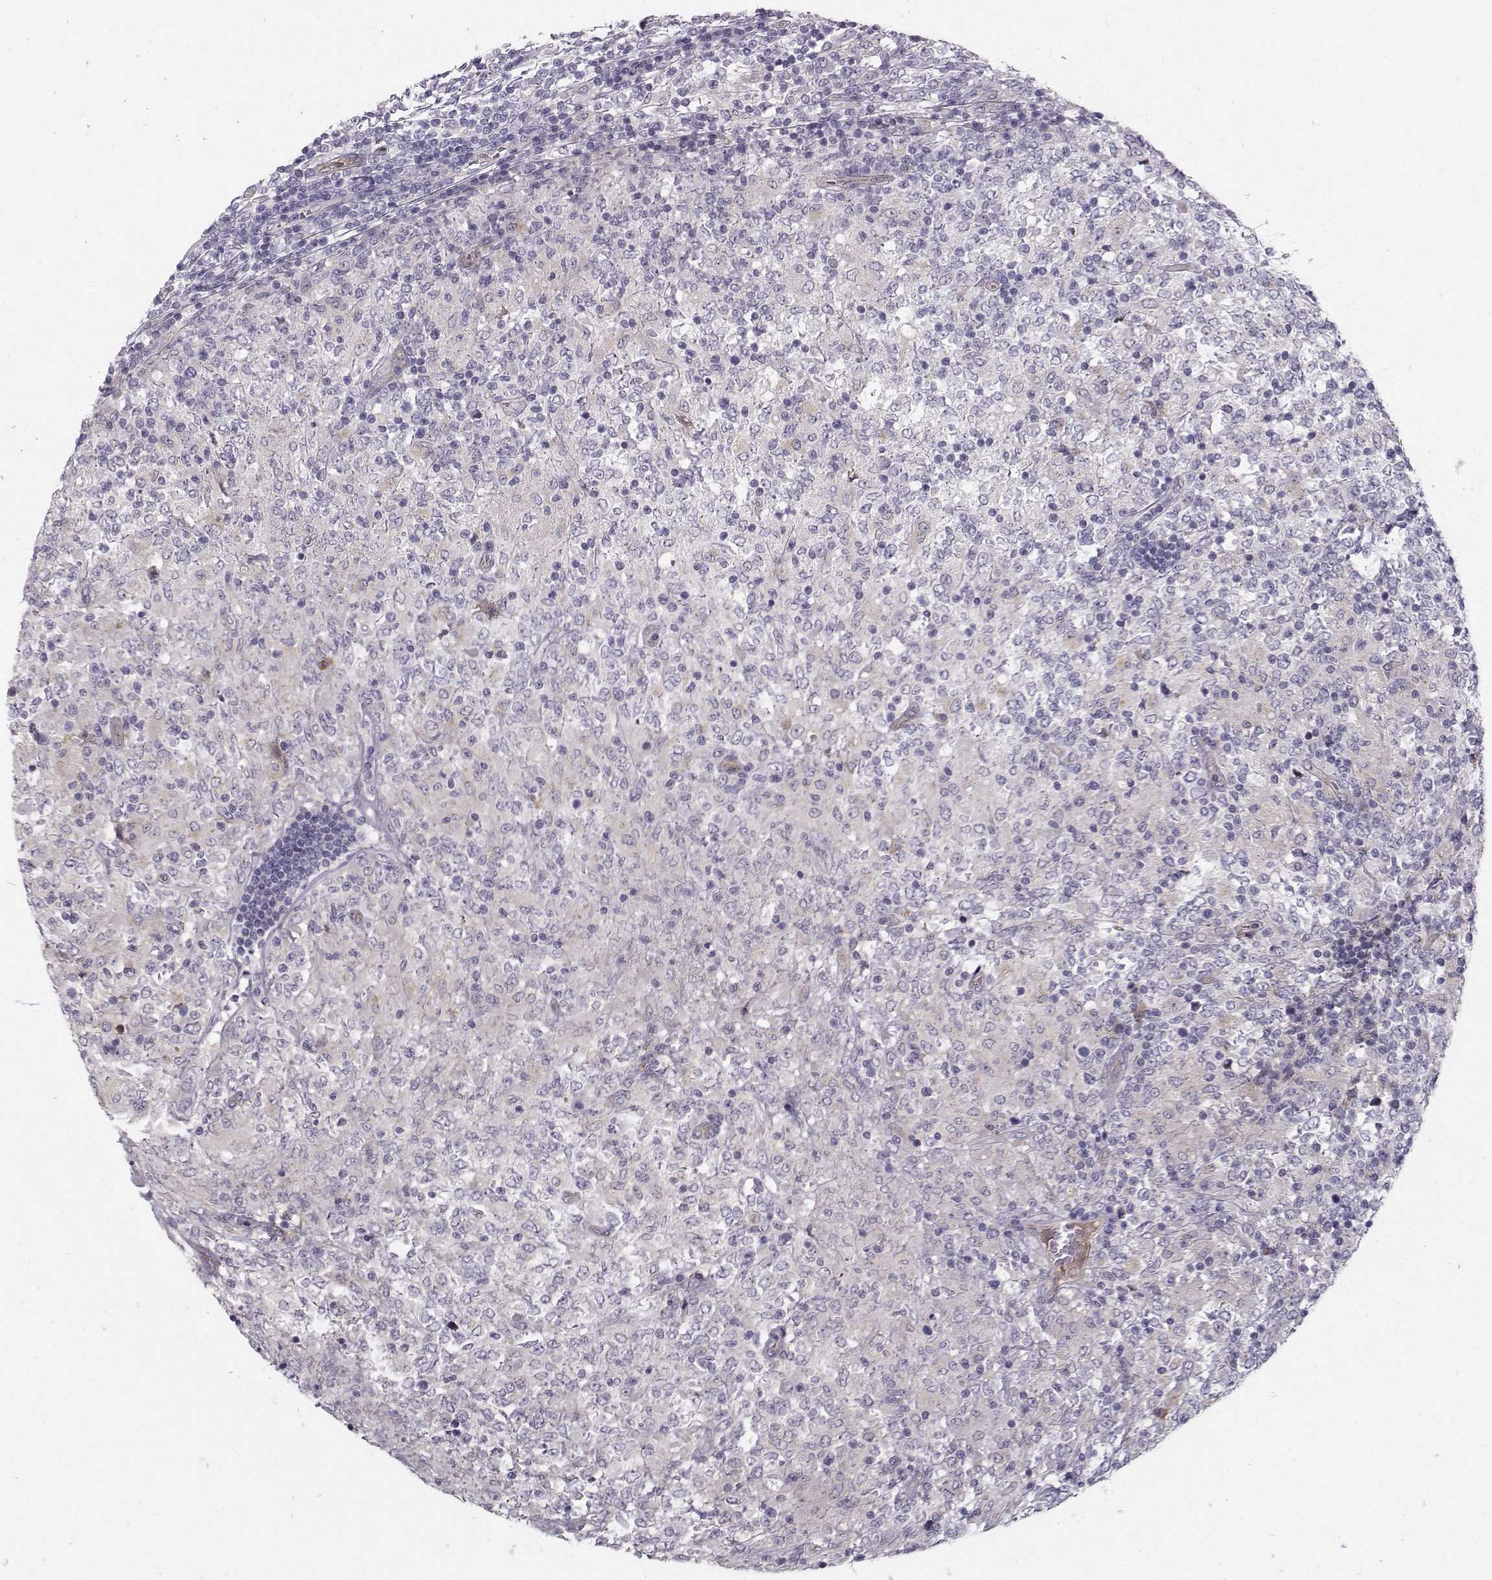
{"staining": {"intensity": "negative", "quantity": "none", "location": "none"}, "tissue": "lymphoma", "cell_type": "Tumor cells", "image_type": "cancer", "snomed": [{"axis": "morphology", "description": "Malignant lymphoma, non-Hodgkin's type, High grade"}, {"axis": "topography", "description": "Lymph node"}], "caption": "Human malignant lymphoma, non-Hodgkin's type (high-grade) stained for a protein using immunohistochemistry (IHC) displays no positivity in tumor cells.", "gene": "OPRD1", "patient": {"sex": "female", "age": 84}}